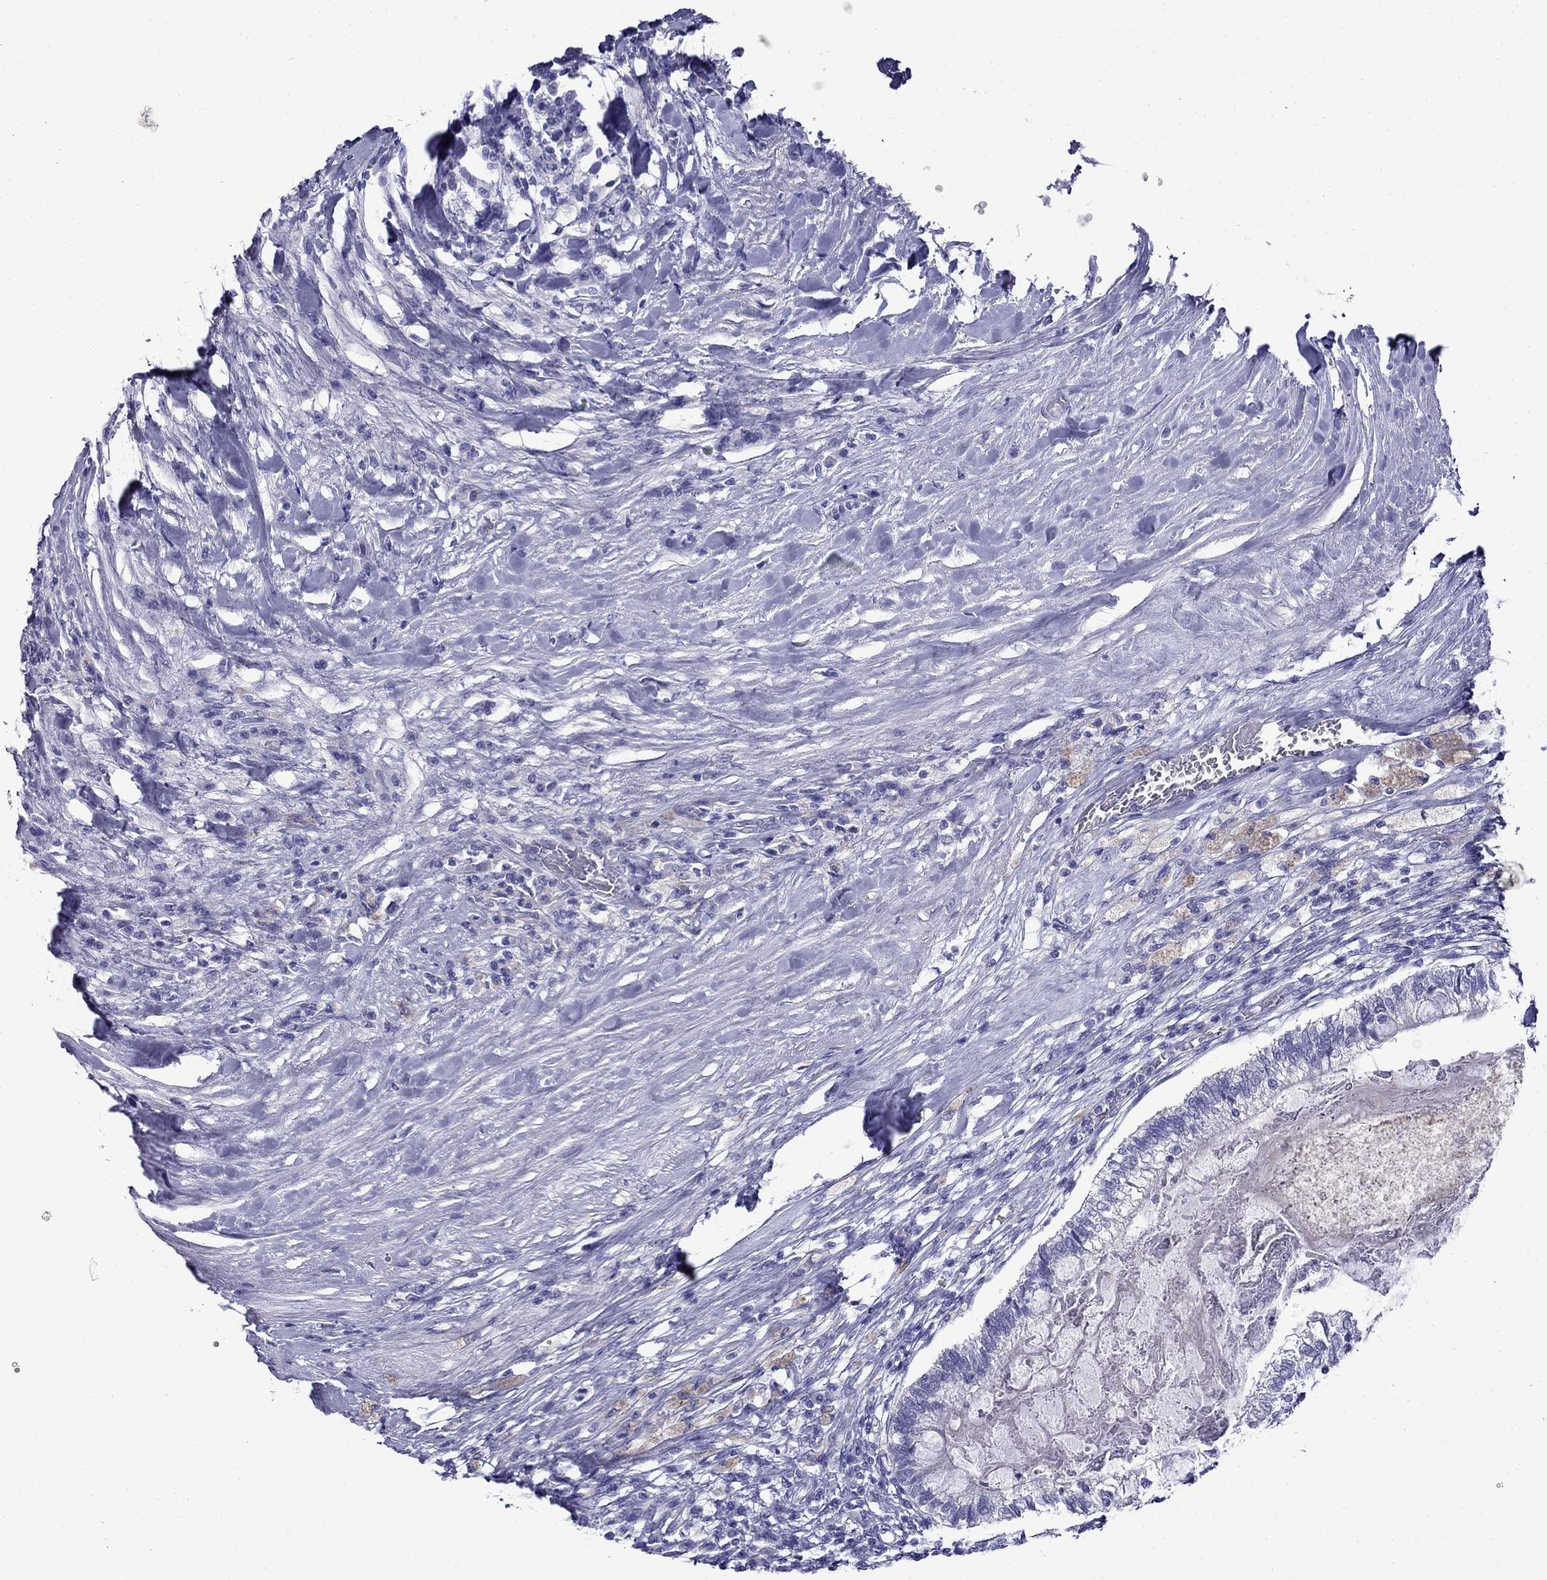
{"staining": {"intensity": "negative", "quantity": "none", "location": "none"}, "tissue": "testis cancer", "cell_type": "Tumor cells", "image_type": "cancer", "snomed": [{"axis": "morphology", "description": "Seminoma, NOS"}, {"axis": "morphology", "description": "Carcinoma, Embryonal, NOS"}, {"axis": "topography", "description": "Testis"}], "caption": "Micrograph shows no significant protein positivity in tumor cells of testis cancer (seminoma).", "gene": "MYO15A", "patient": {"sex": "male", "age": 41}}